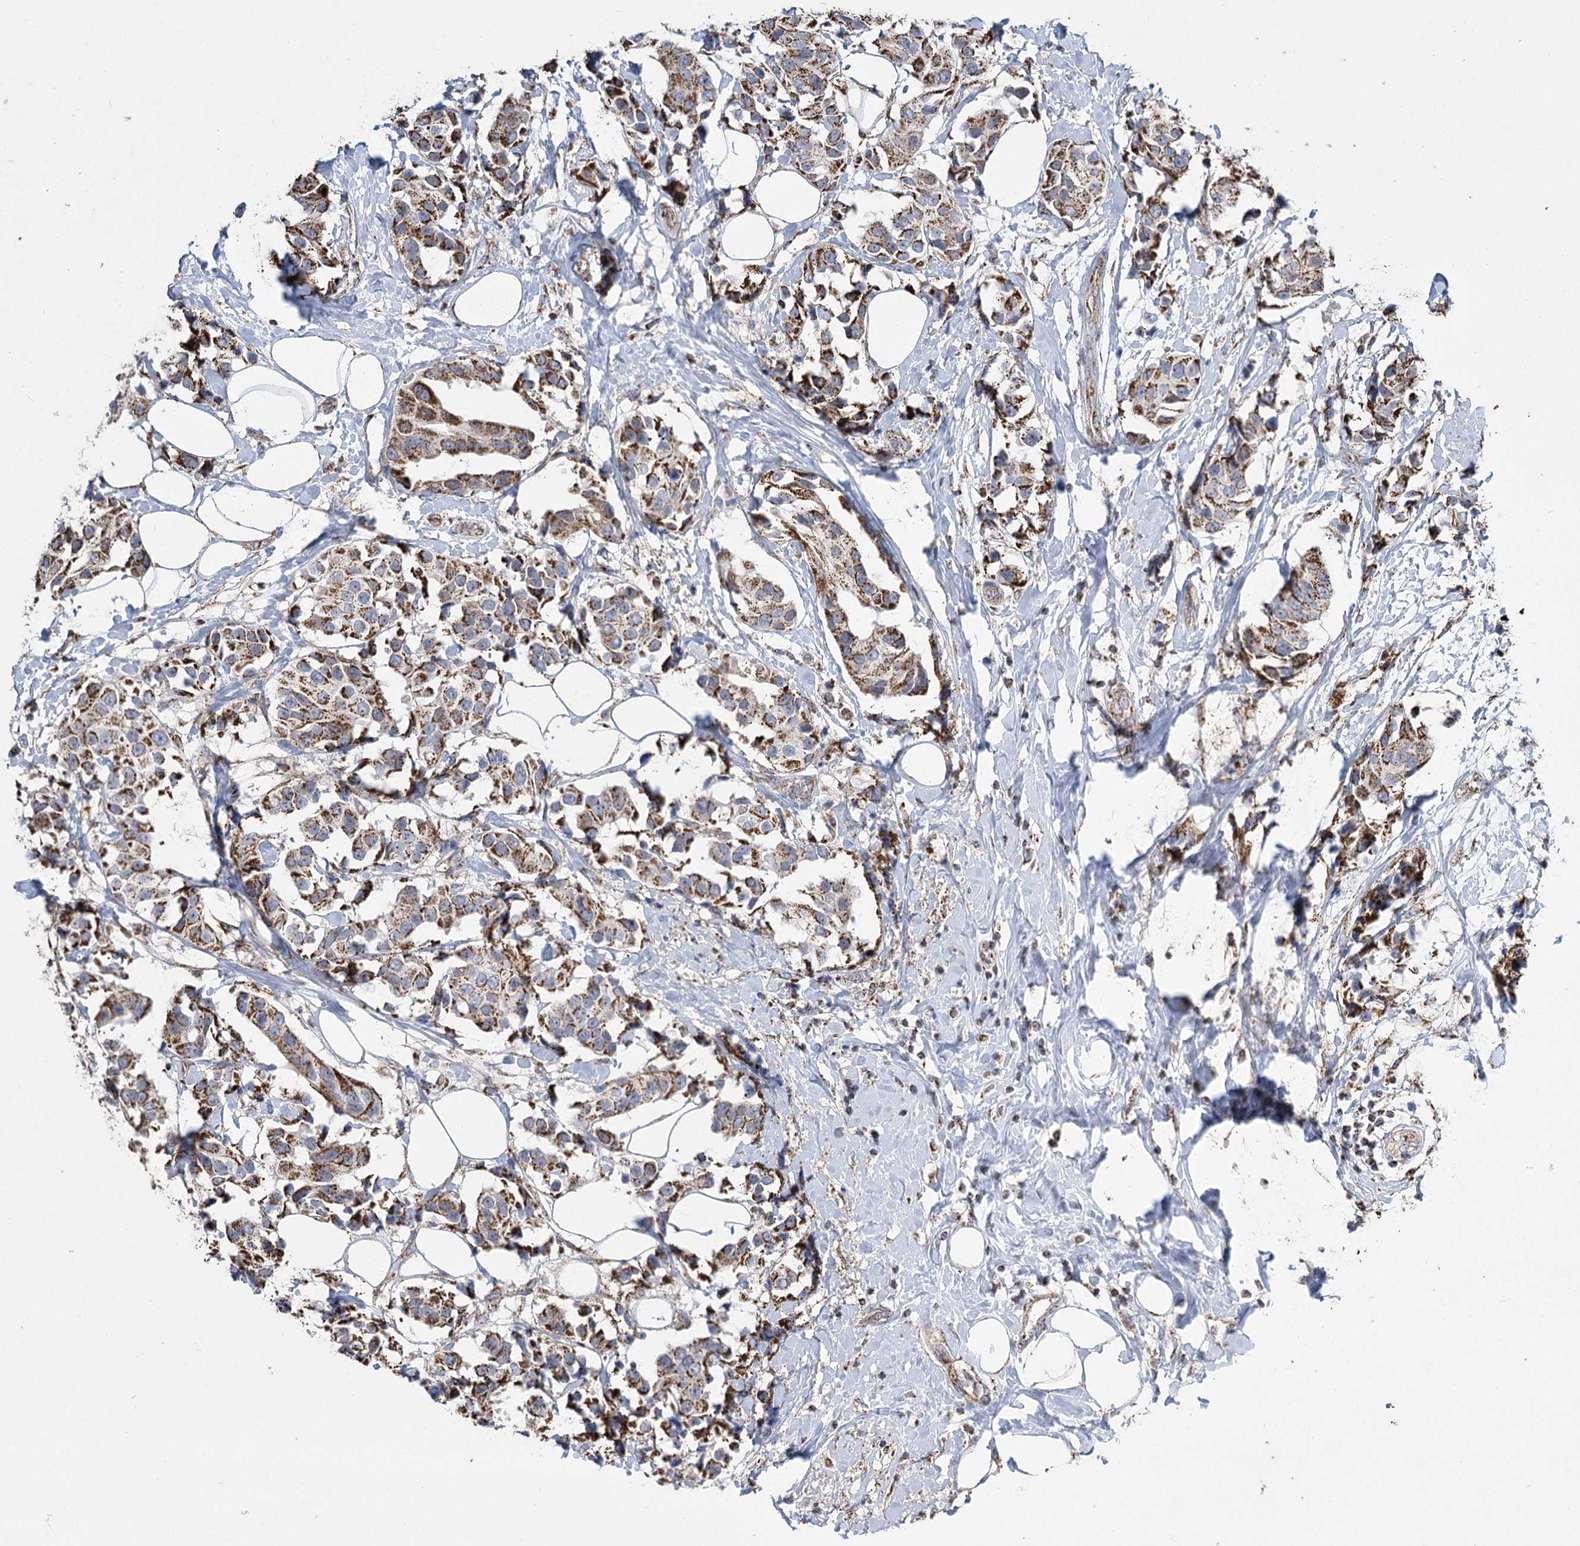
{"staining": {"intensity": "strong", "quantity": ">75%", "location": "cytoplasmic/membranous"}, "tissue": "breast cancer", "cell_type": "Tumor cells", "image_type": "cancer", "snomed": [{"axis": "morphology", "description": "Normal tissue, NOS"}, {"axis": "morphology", "description": "Duct carcinoma"}, {"axis": "topography", "description": "Breast"}], "caption": "Breast cancer was stained to show a protein in brown. There is high levels of strong cytoplasmic/membranous staining in about >75% of tumor cells.", "gene": "RANBP3L", "patient": {"sex": "female", "age": 39}}